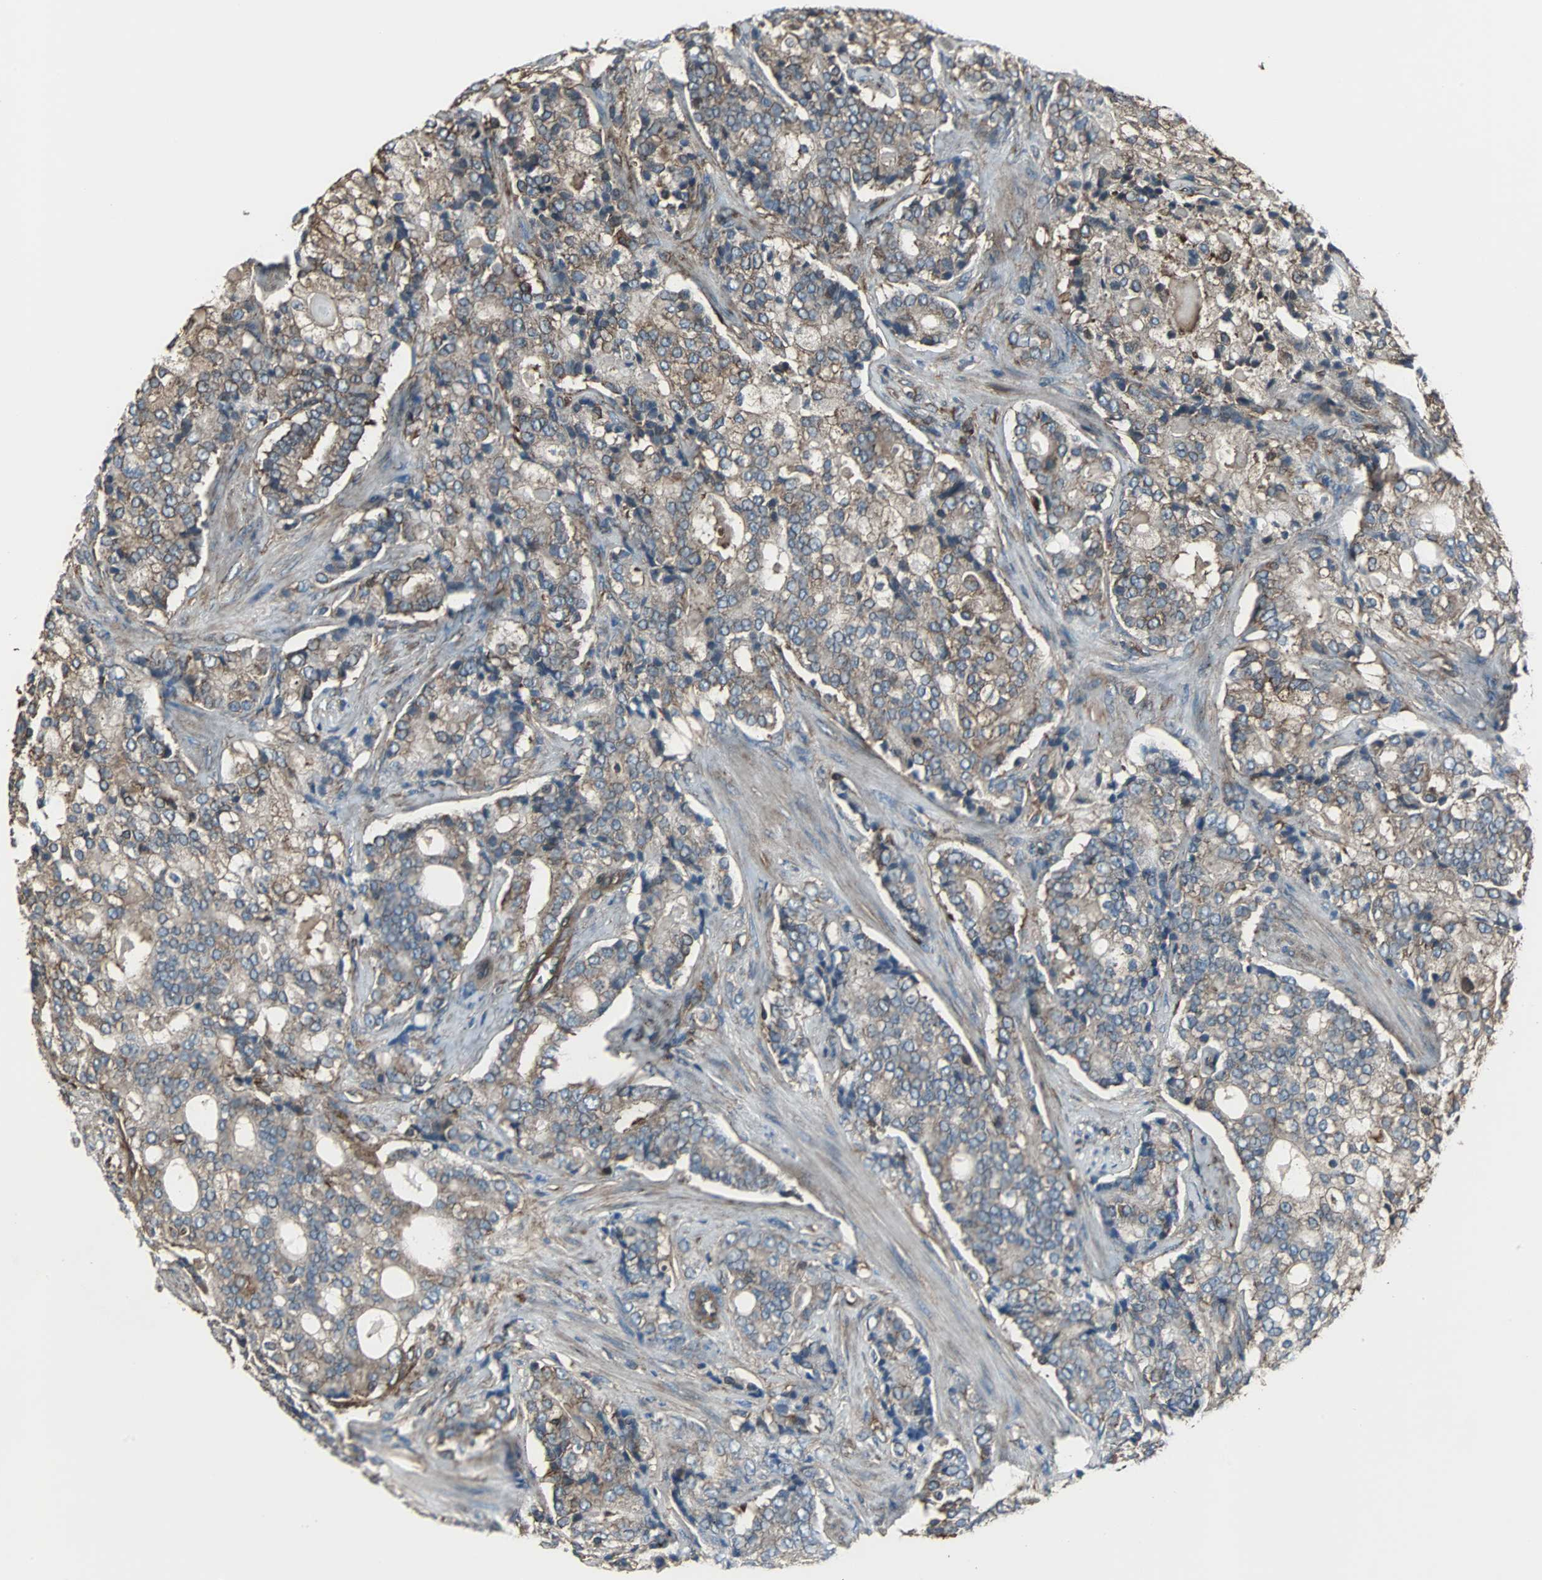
{"staining": {"intensity": "moderate", "quantity": "25%-75%", "location": "cytoplasmic/membranous"}, "tissue": "prostate cancer", "cell_type": "Tumor cells", "image_type": "cancer", "snomed": [{"axis": "morphology", "description": "Adenocarcinoma, Low grade"}, {"axis": "topography", "description": "Prostate"}], "caption": "Protein staining of prostate low-grade adenocarcinoma tissue shows moderate cytoplasmic/membranous expression in approximately 25%-75% of tumor cells.", "gene": "ACTN1", "patient": {"sex": "male", "age": 58}}